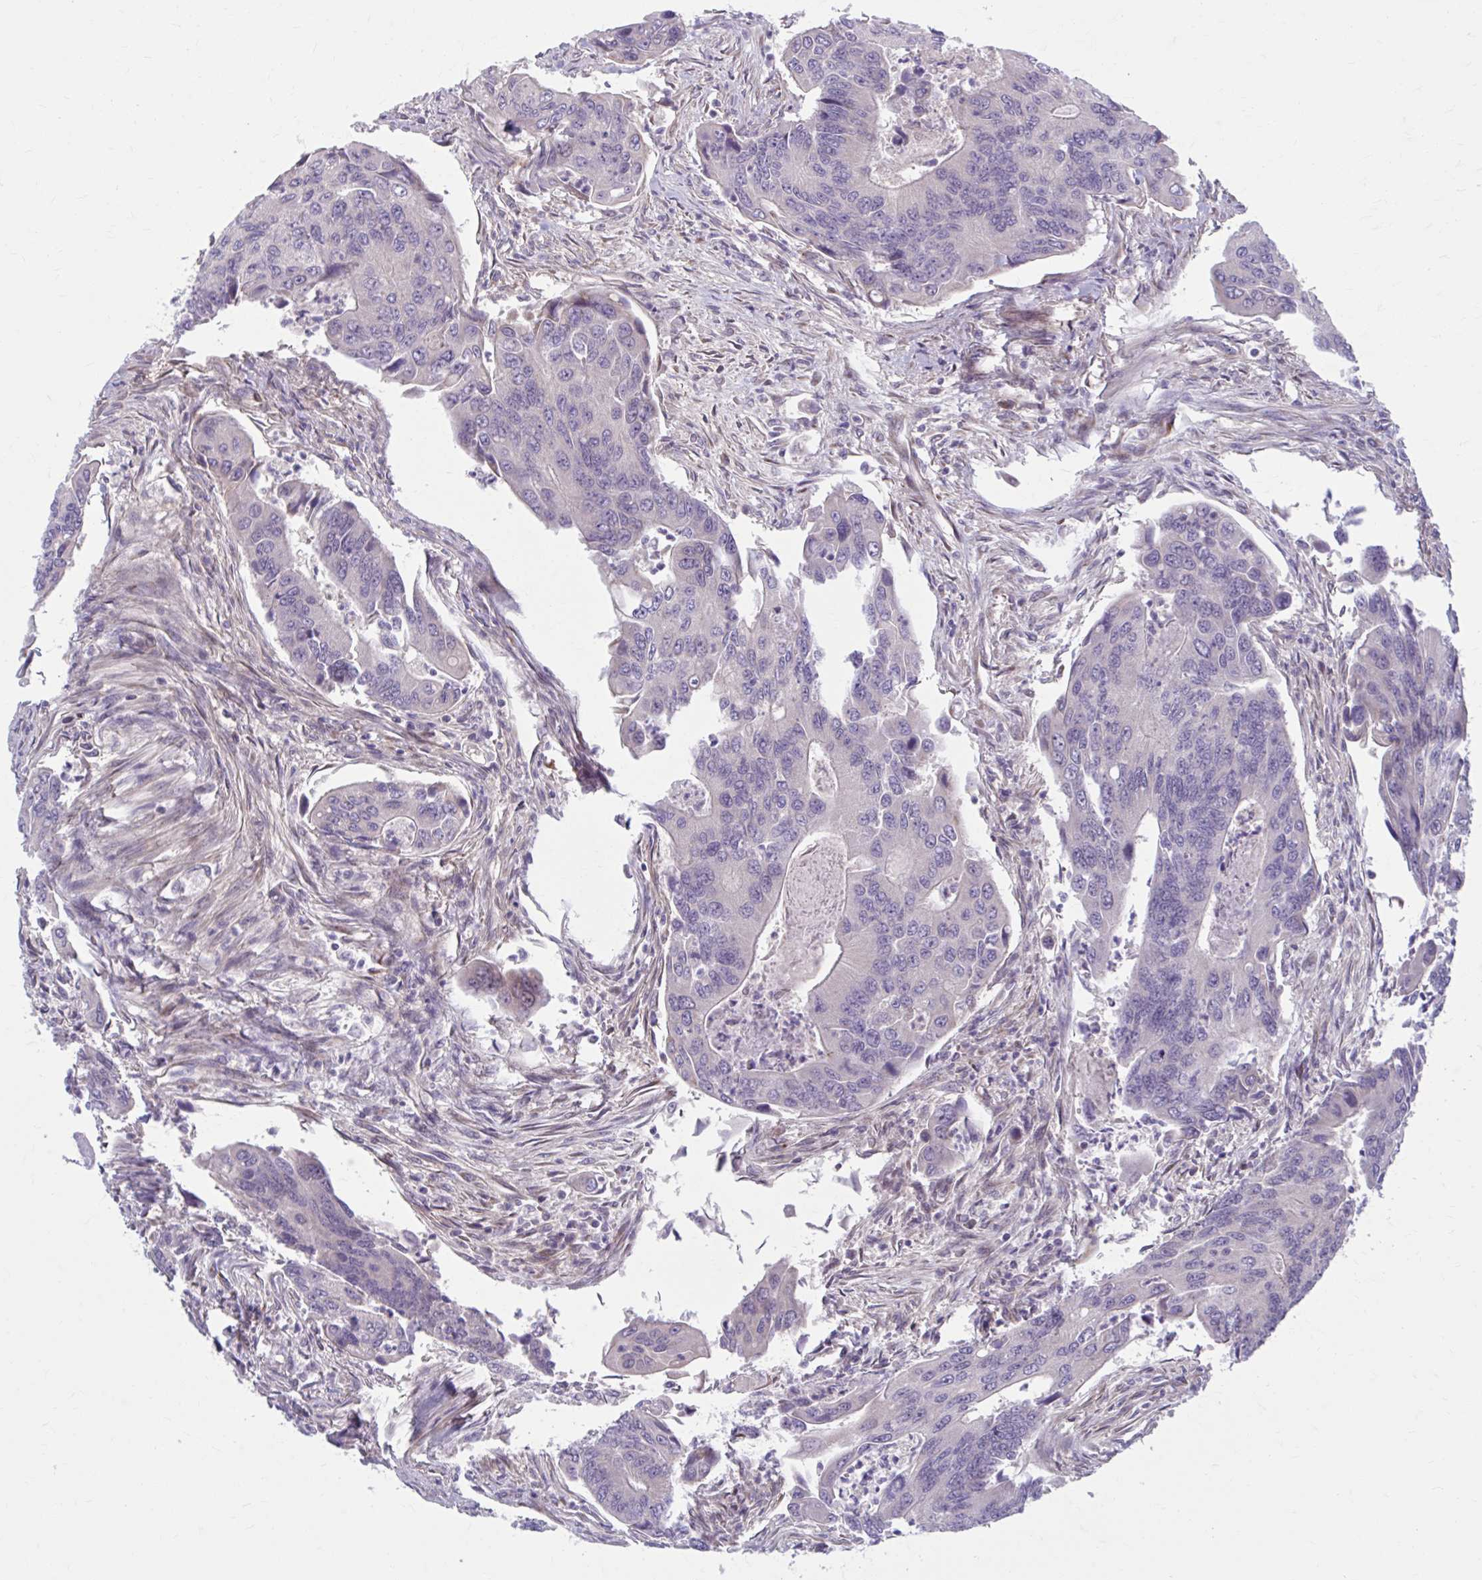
{"staining": {"intensity": "negative", "quantity": "none", "location": "none"}, "tissue": "colorectal cancer", "cell_type": "Tumor cells", "image_type": "cancer", "snomed": [{"axis": "morphology", "description": "Adenocarcinoma, NOS"}, {"axis": "topography", "description": "Colon"}], "caption": "Immunohistochemistry (IHC) of human colorectal cancer (adenocarcinoma) demonstrates no staining in tumor cells.", "gene": "CHST3", "patient": {"sex": "female", "age": 67}}